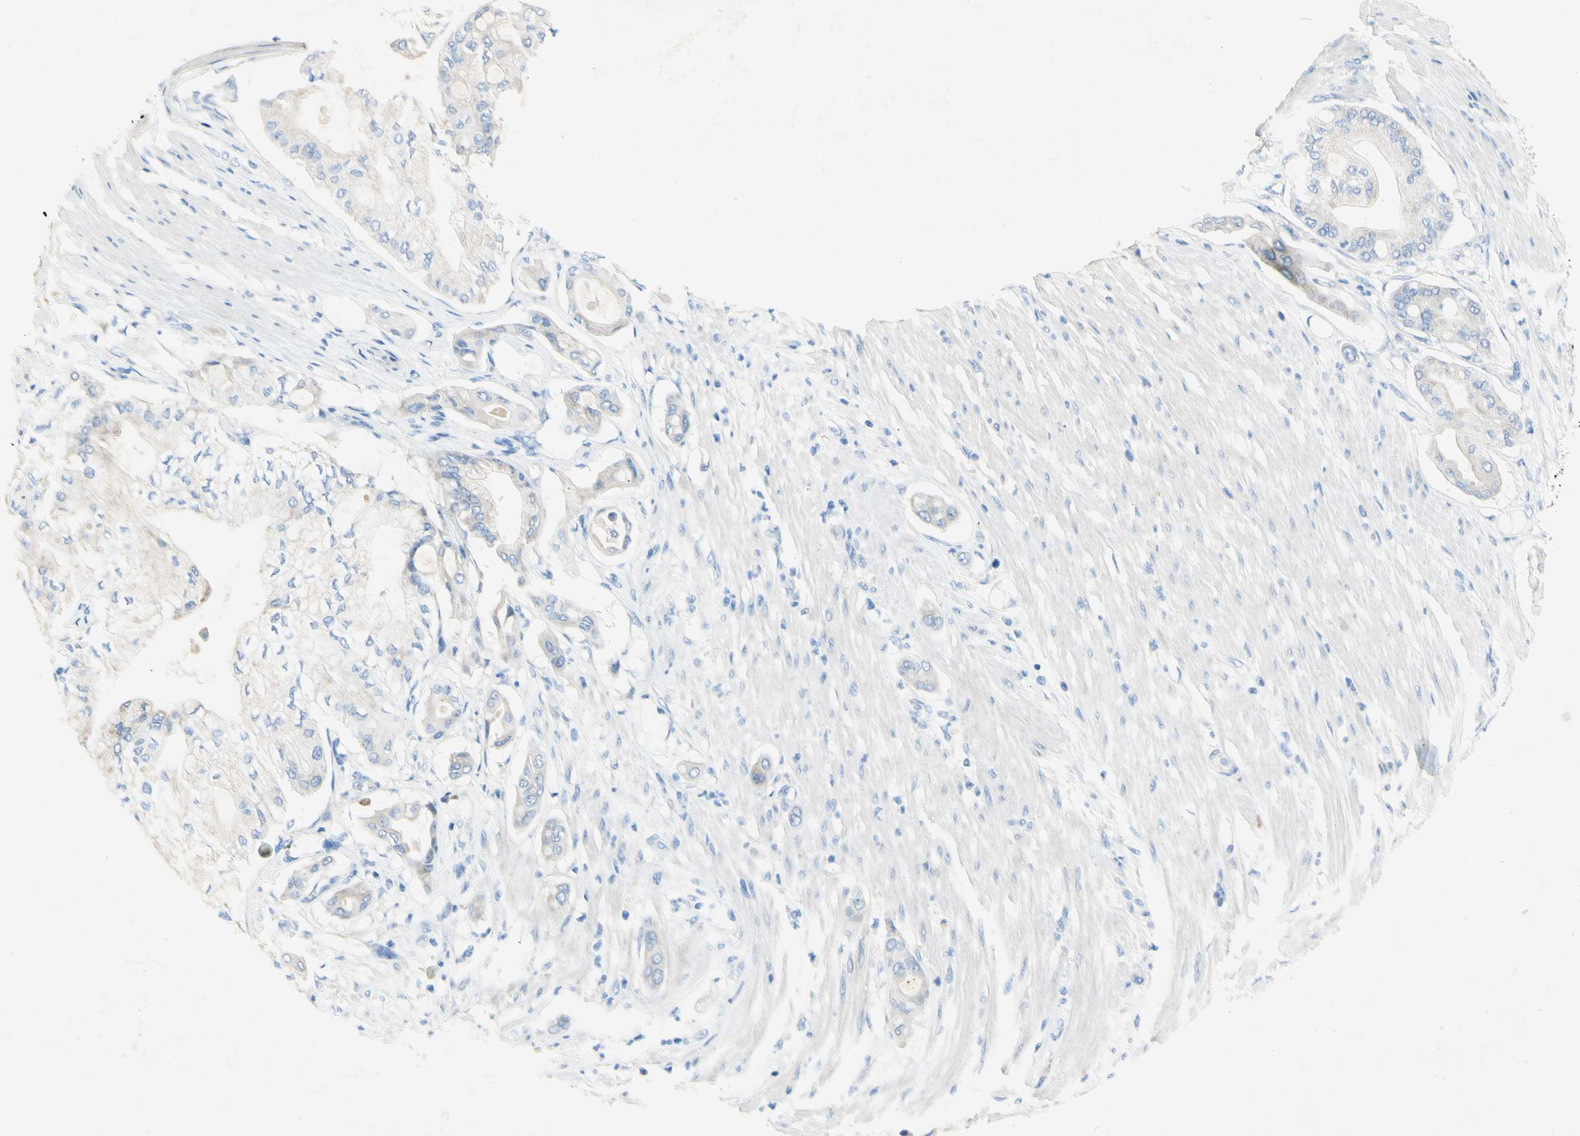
{"staining": {"intensity": "negative", "quantity": "none", "location": "none"}, "tissue": "pancreatic cancer", "cell_type": "Tumor cells", "image_type": "cancer", "snomed": [{"axis": "morphology", "description": "Adenocarcinoma, NOS"}, {"axis": "morphology", "description": "Adenocarcinoma, metastatic, NOS"}, {"axis": "topography", "description": "Lymph node"}, {"axis": "topography", "description": "Pancreas"}, {"axis": "topography", "description": "Duodenum"}], "caption": "Tumor cells are negative for brown protein staining in metastatic adenocarcinoma (pancreatic). (DAB immunohistochemistry (IHC), high magnification).", "gene": "ACADL", "patient": {"sex": "female", "age": 64}}